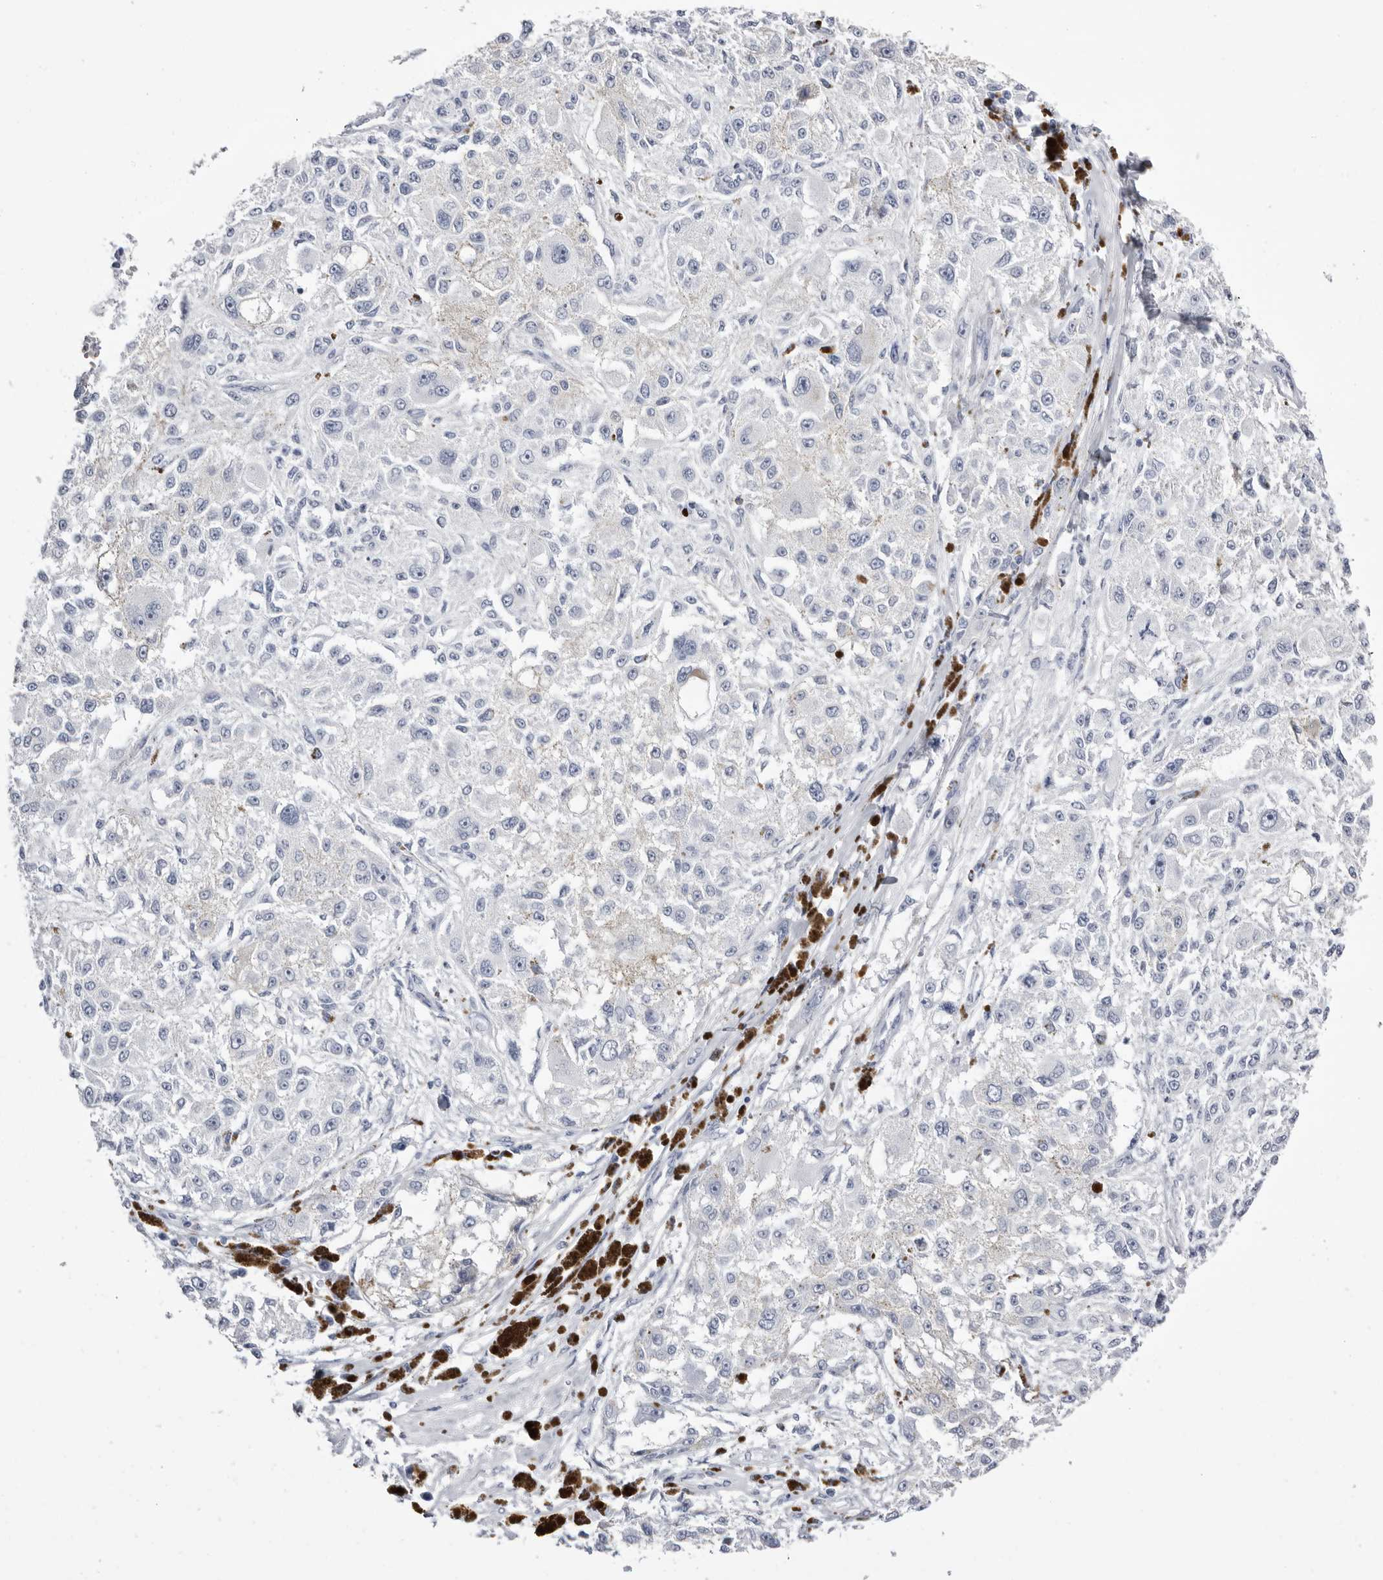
{"staining": {"intensity": "negative", "quantity": "none", "location": "none"}, "tissue": "melanoma", "cell_type": "Tumor cells", "image_type": "cancer", "snomed": [{"axis": "morphology", "description": "Necrosis, NOS"}, {"axis": "morphology", "description": "Malignant melanoma, NOS"}, {"axis": "topography", "description": "Skin"}], "caption": "This is an immunohistochemistry (IHC) photomicrograph of human melanoma. There is no positivity in tumor cells.", "gene": "LPO", "patient": {"sex": "female", "age": 87}}